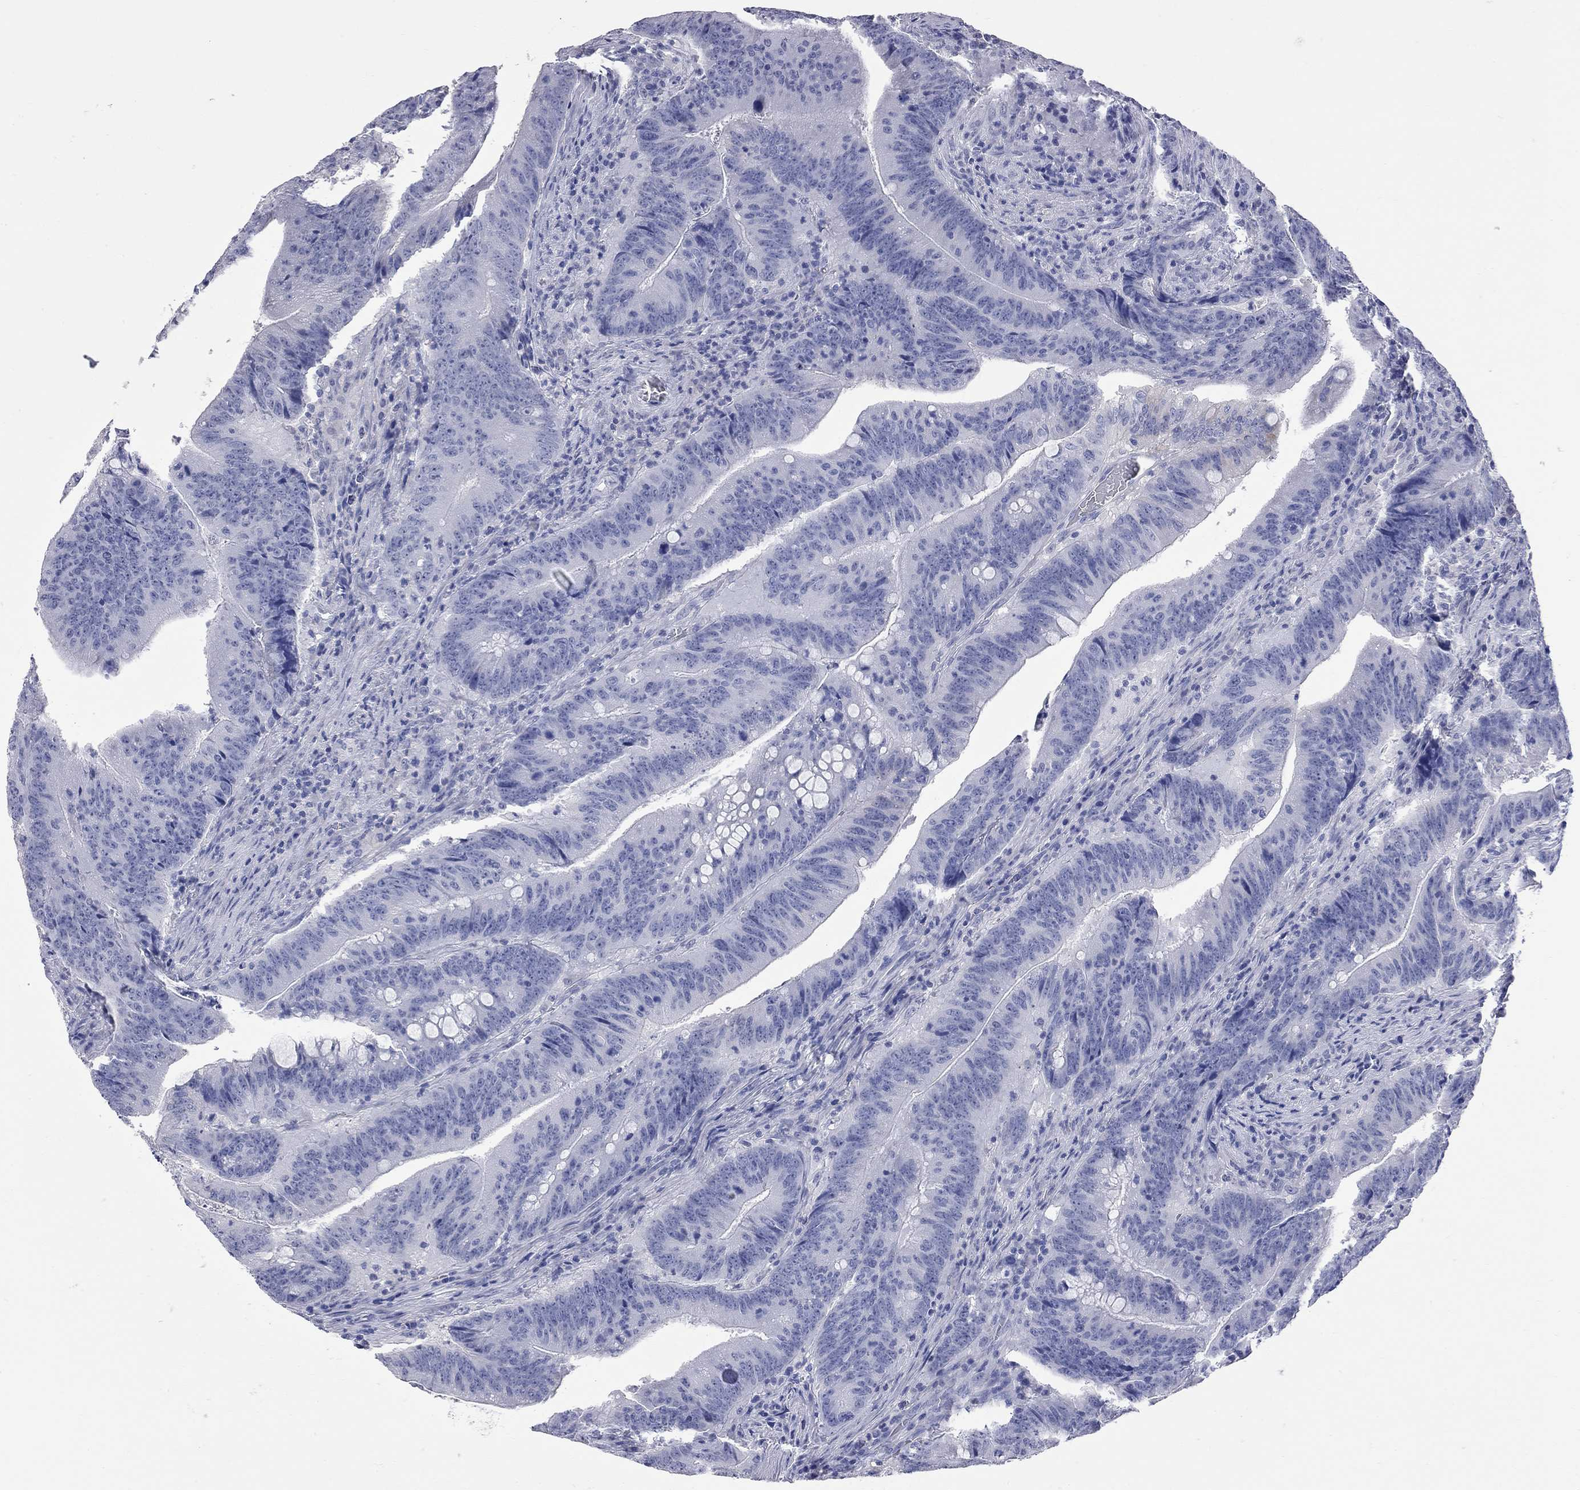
{"staining": {"intensity": "negative", "quantity": "none", "location": "none"}, "tissue": "colorectal cancer", "cell_type": "Tumor cells", "image_type": "cancer", "snomed": [{"axis": "morphology", "description": "Adenocarcinoma, NOS"}, {"axis": "topography", "description": "Colon"}], "caption": "Immunohistochemistry (IHC) histopathology image of colorectal cancer (adenocarcinoma) stained for a protein (brown), which exhibits no expression in tumor cells.", "gene": "FAM221B", "patient": {"sex": "female", "age": 87}}